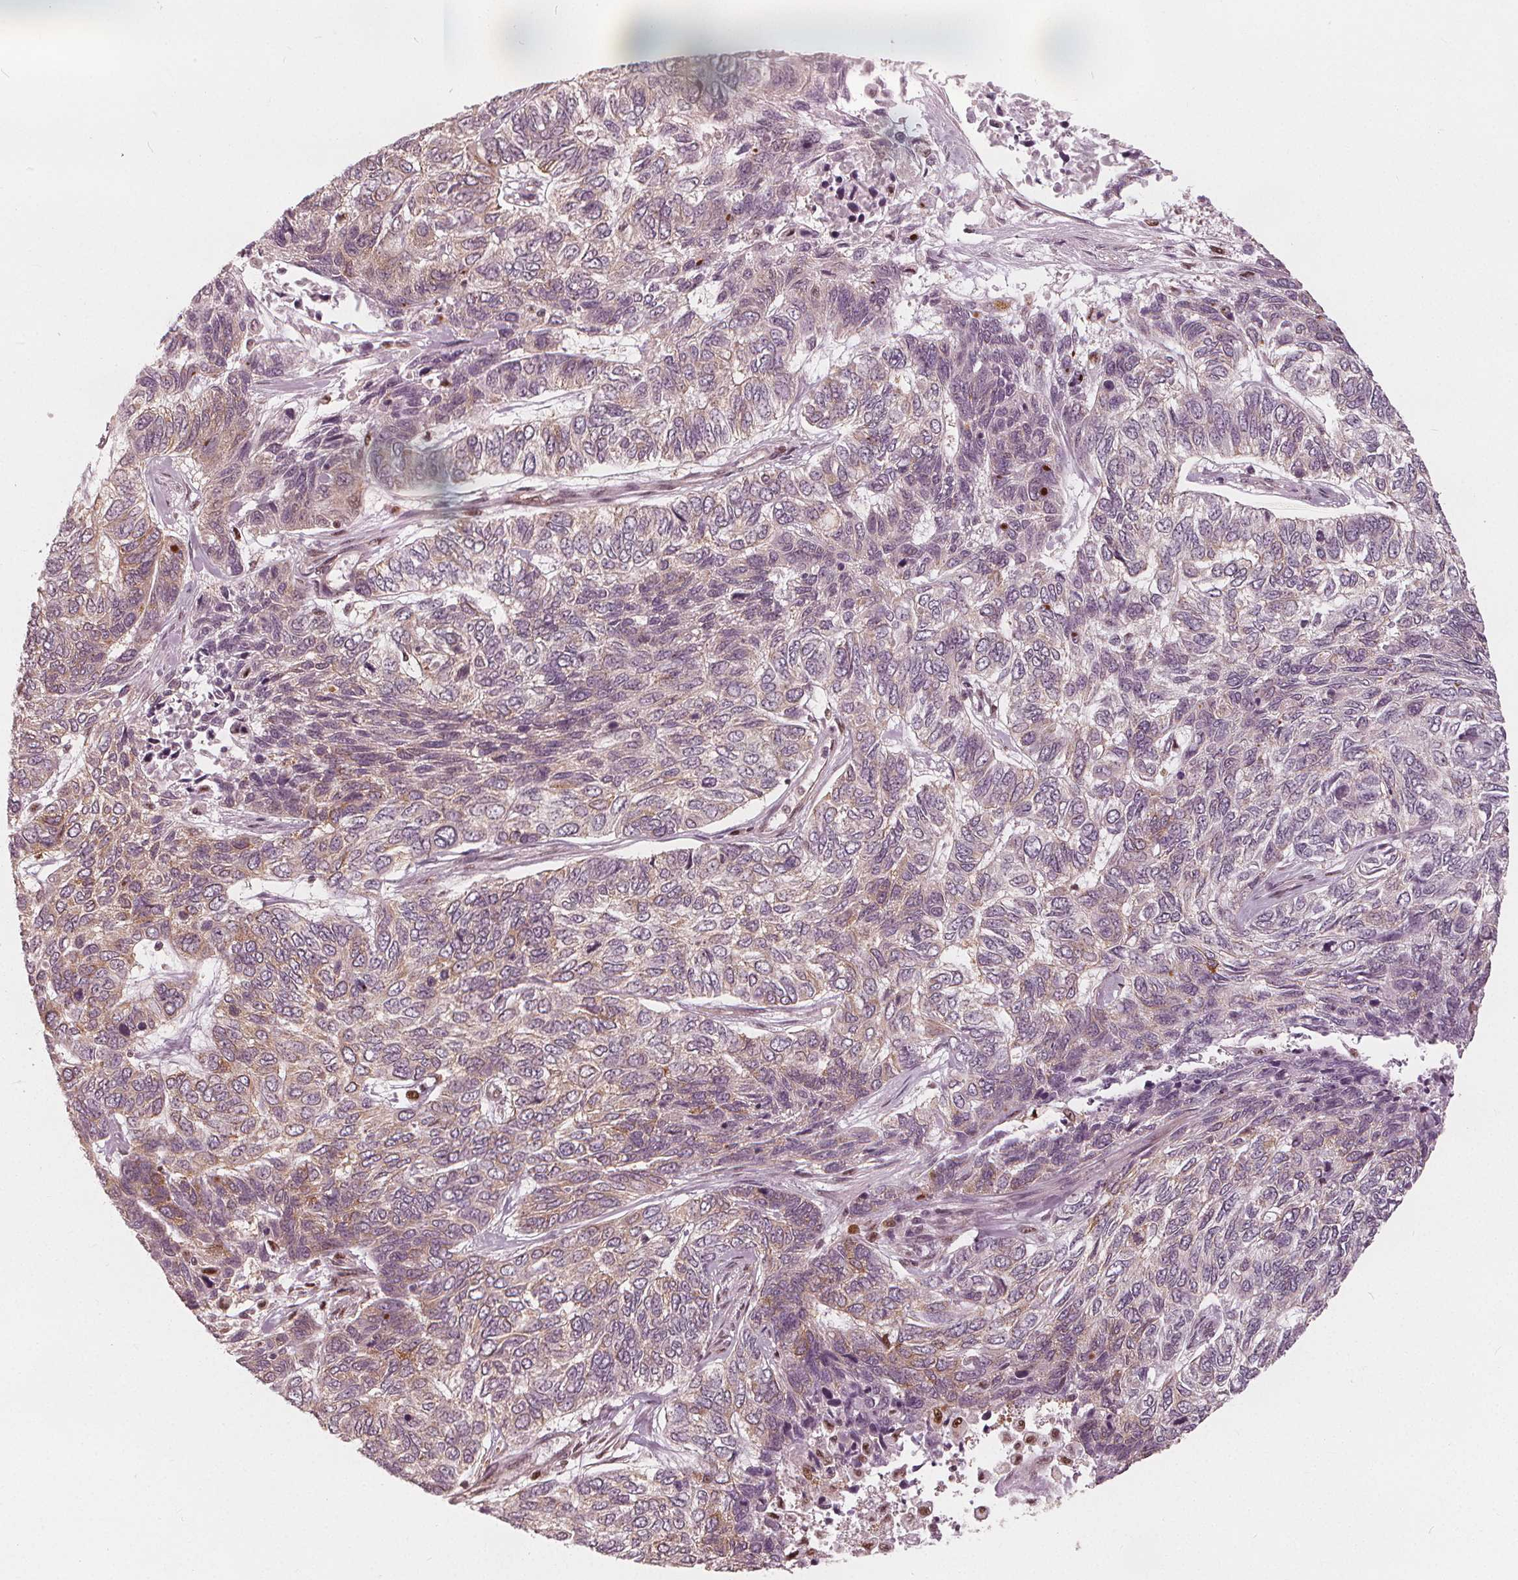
{"staining": {"intensity": "negative", "quantity": "none", "location": "none"}, "tissue": "skin cancer", "cell_type": "Tumor cells", "image_type": "cancer", "snomed": [{"axis": "morphology", "description": "Basal cell carcinoma"}, {"axis": "topography", "description": "Skin"}], "caption": "IHC photomicrograph of neoplastic tissue: human skin basal cell carcinoma stained with DAB demonstrates no significant protein positivity in tumor cells.", "gene": "SQSTM1", "patient": {"sex": "female", "age": 65}}